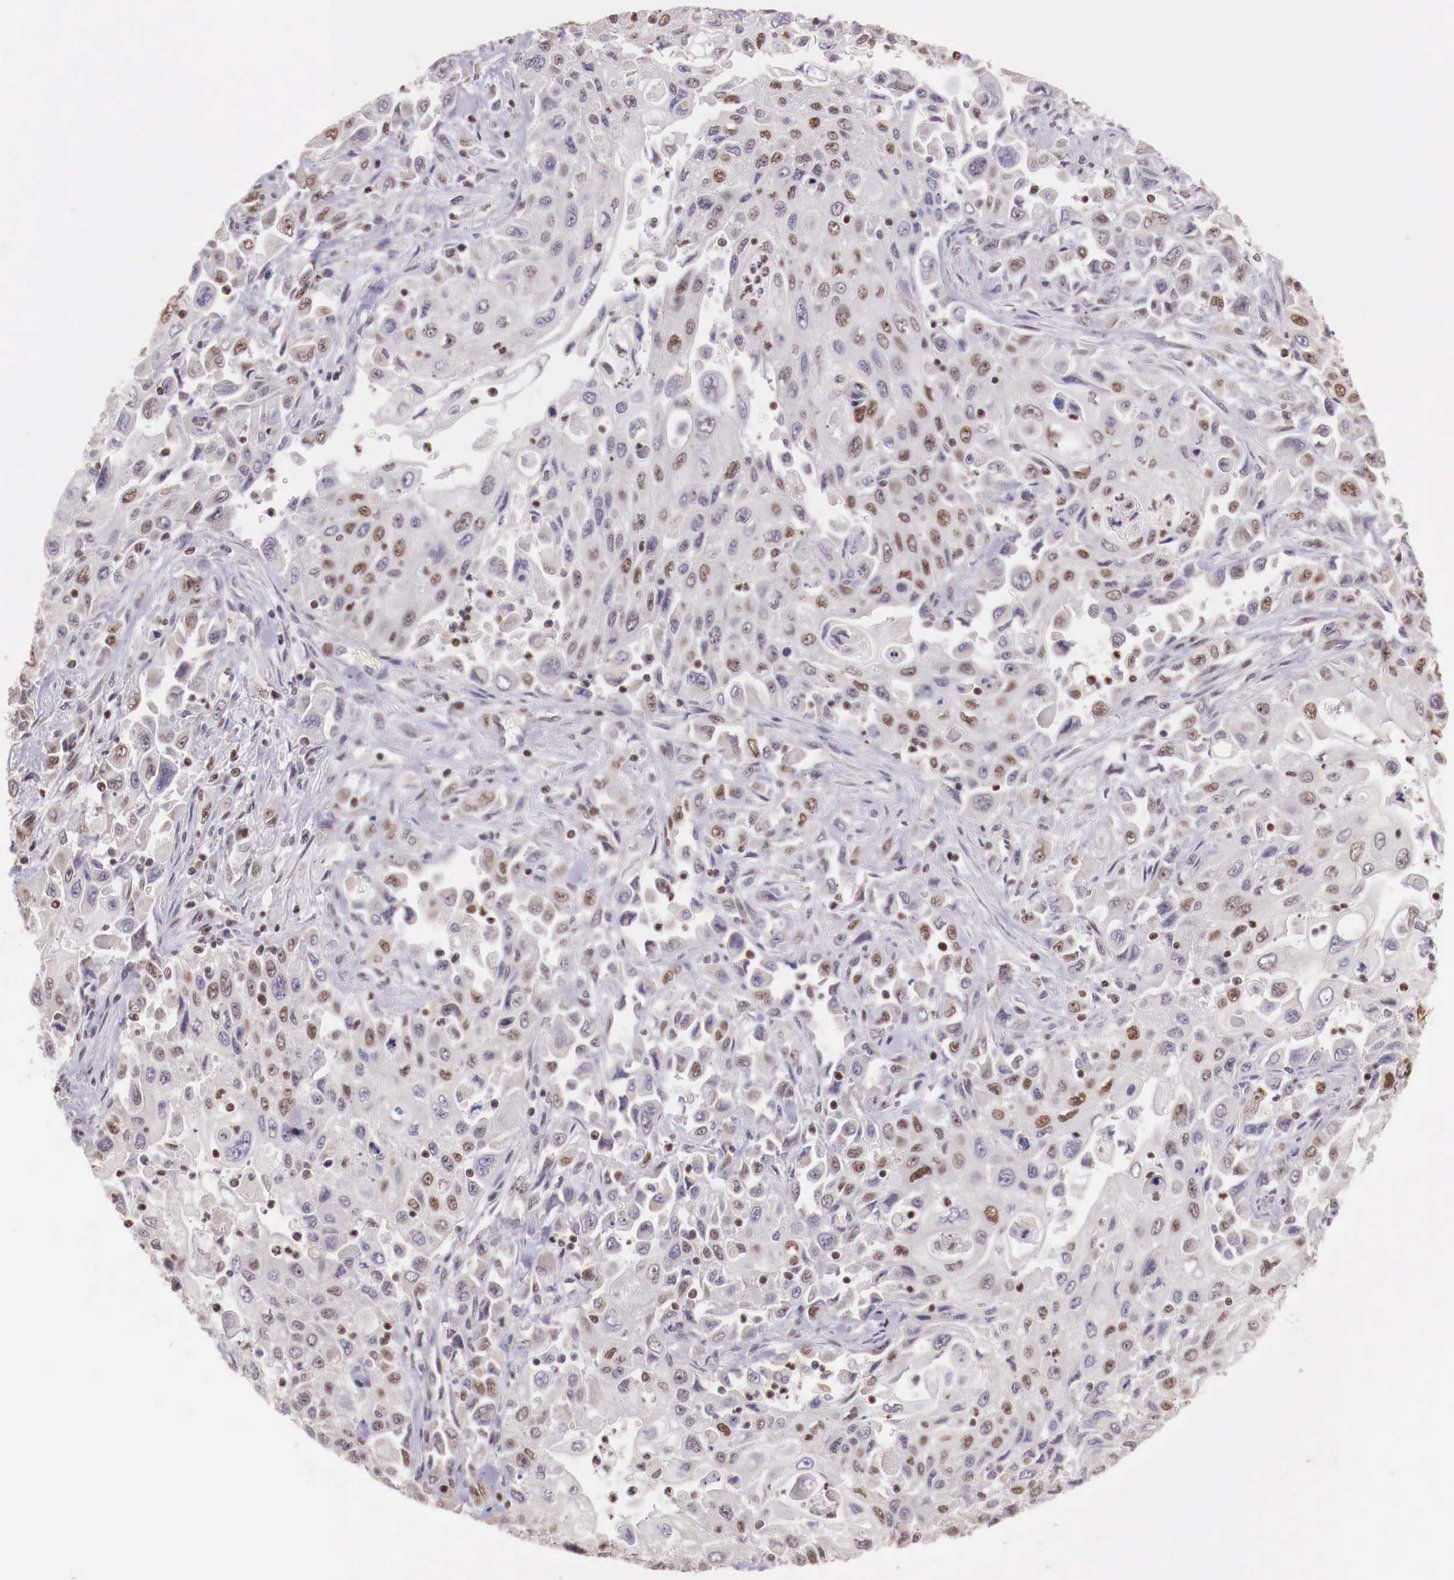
{"staining": {"intensity": "weak", "quantity": "25%-75%", "location": "nuclear"}, "tissue": "pancreatic cancer", "cell_type": "Tumor cells", "image_type": "cancer", "snomed": [{"axis": "morphology", "description": "Adenocarcinoma, NOS"}, {"axis": "topography", "description": "Pancreas"}], "caption": "An immunohistochemistry (IHC) histopathology image of tumor tissue is shown. Protein staining in brown labels weak nuclear positivity in pancreatic adenocarcinoma within tumor cells. The staining is performed using DAB brown chromogen to label protein expression. The nuclei are counter-stained blue using hematoxylin.", "gene": "SP1", "patient": {"sex": "male", "age": 70}}